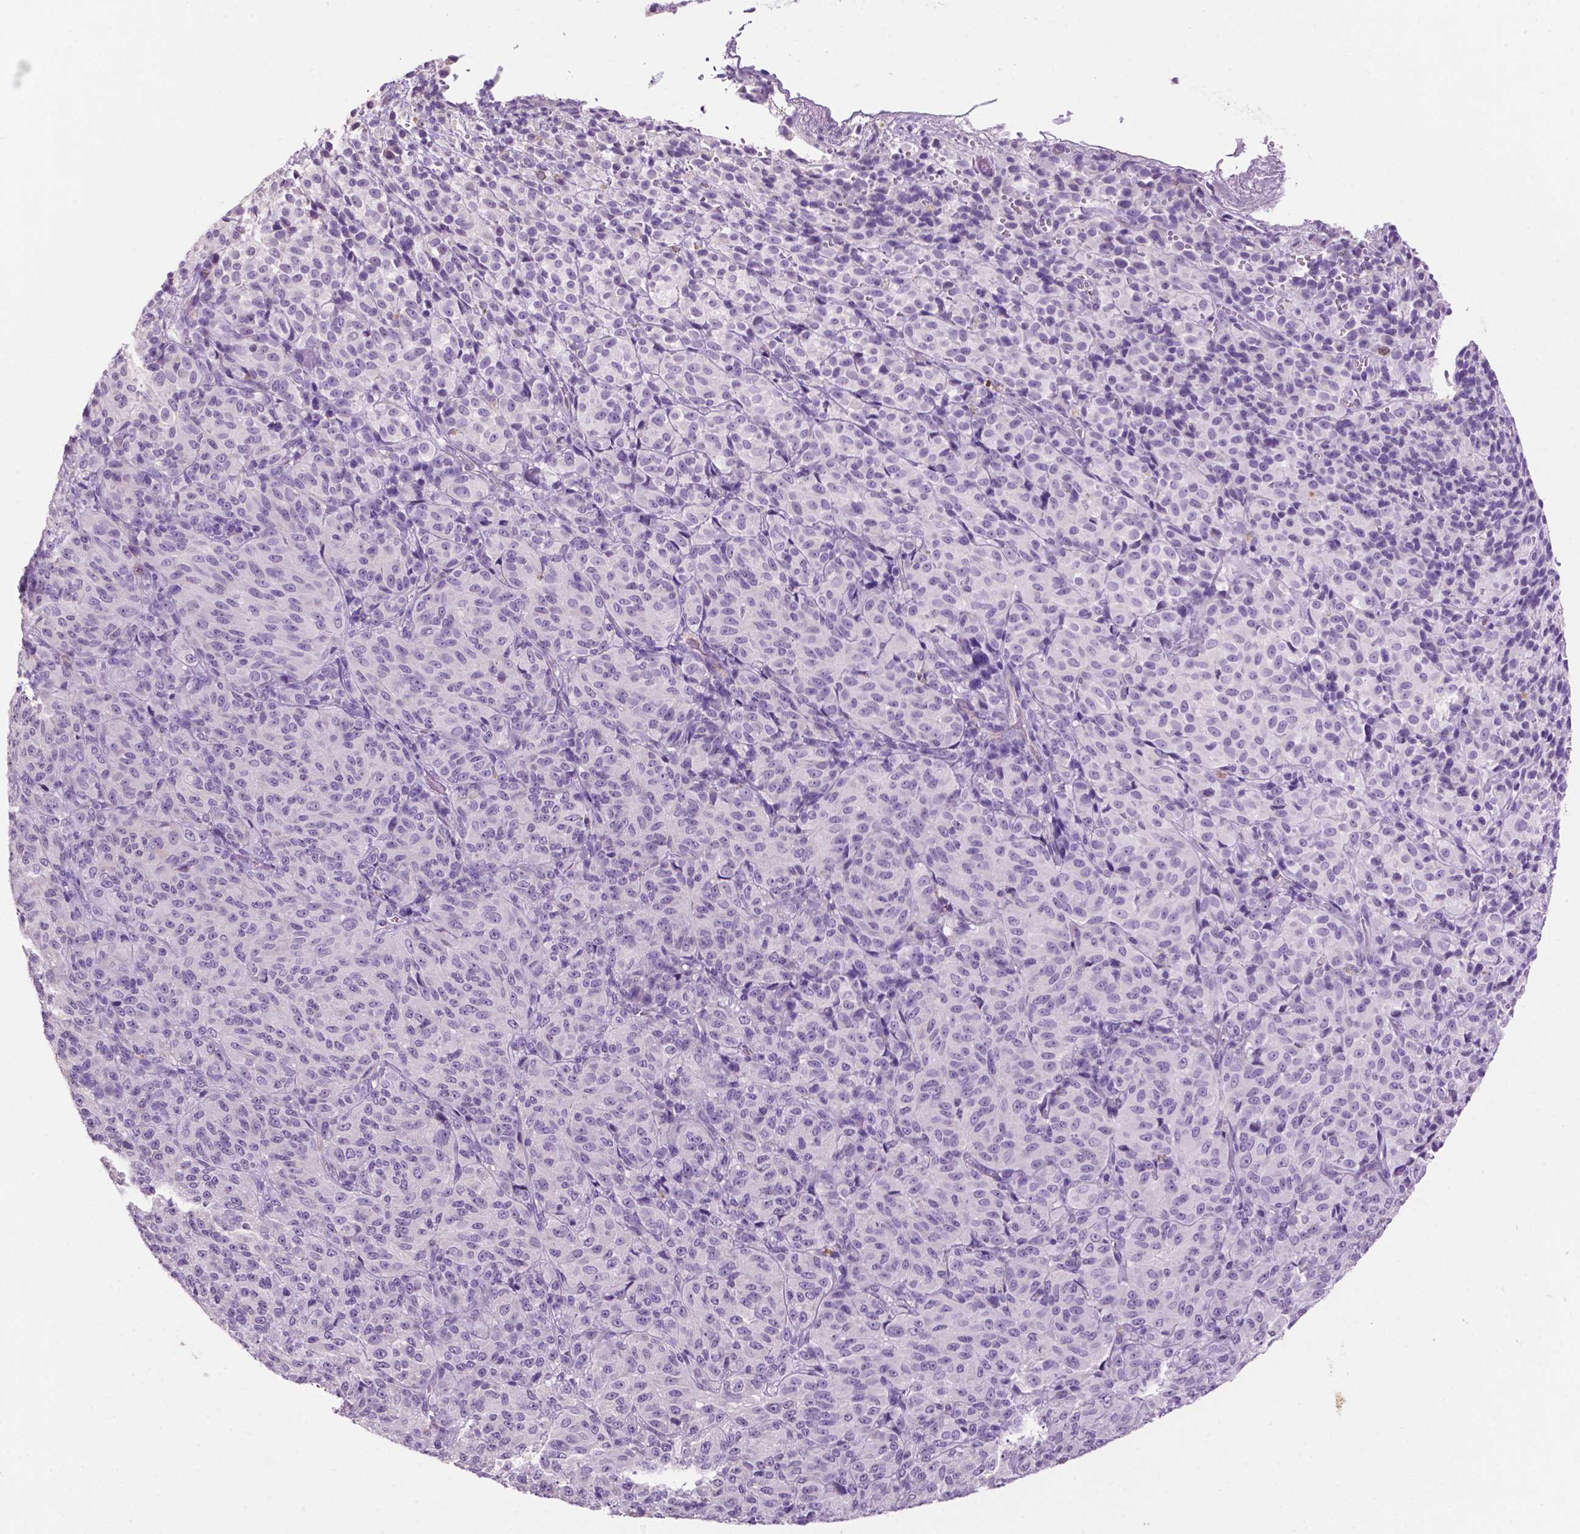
{"staining": {"intensity": "negative", "quantity": "none", "location": "none"}, "tissue": "melanoma", "cell_type": "Tumor cells", "image_type": "cancer", "snomed": [{"axis": "morphology", "description": "Malignant melanoma, Metastatic site"}, {"axis": "topography", "description": "Brain"}], "caption": "High magnification brightfield microscopy of melanoma stained with DAB (3,3'-diaminobenzidine) (brown) and counterstained with hematoxylin (blue): tumor cells show no significant staining.", "gene": "PHGR1", "patient": {"sex": "female", "age": 56}}